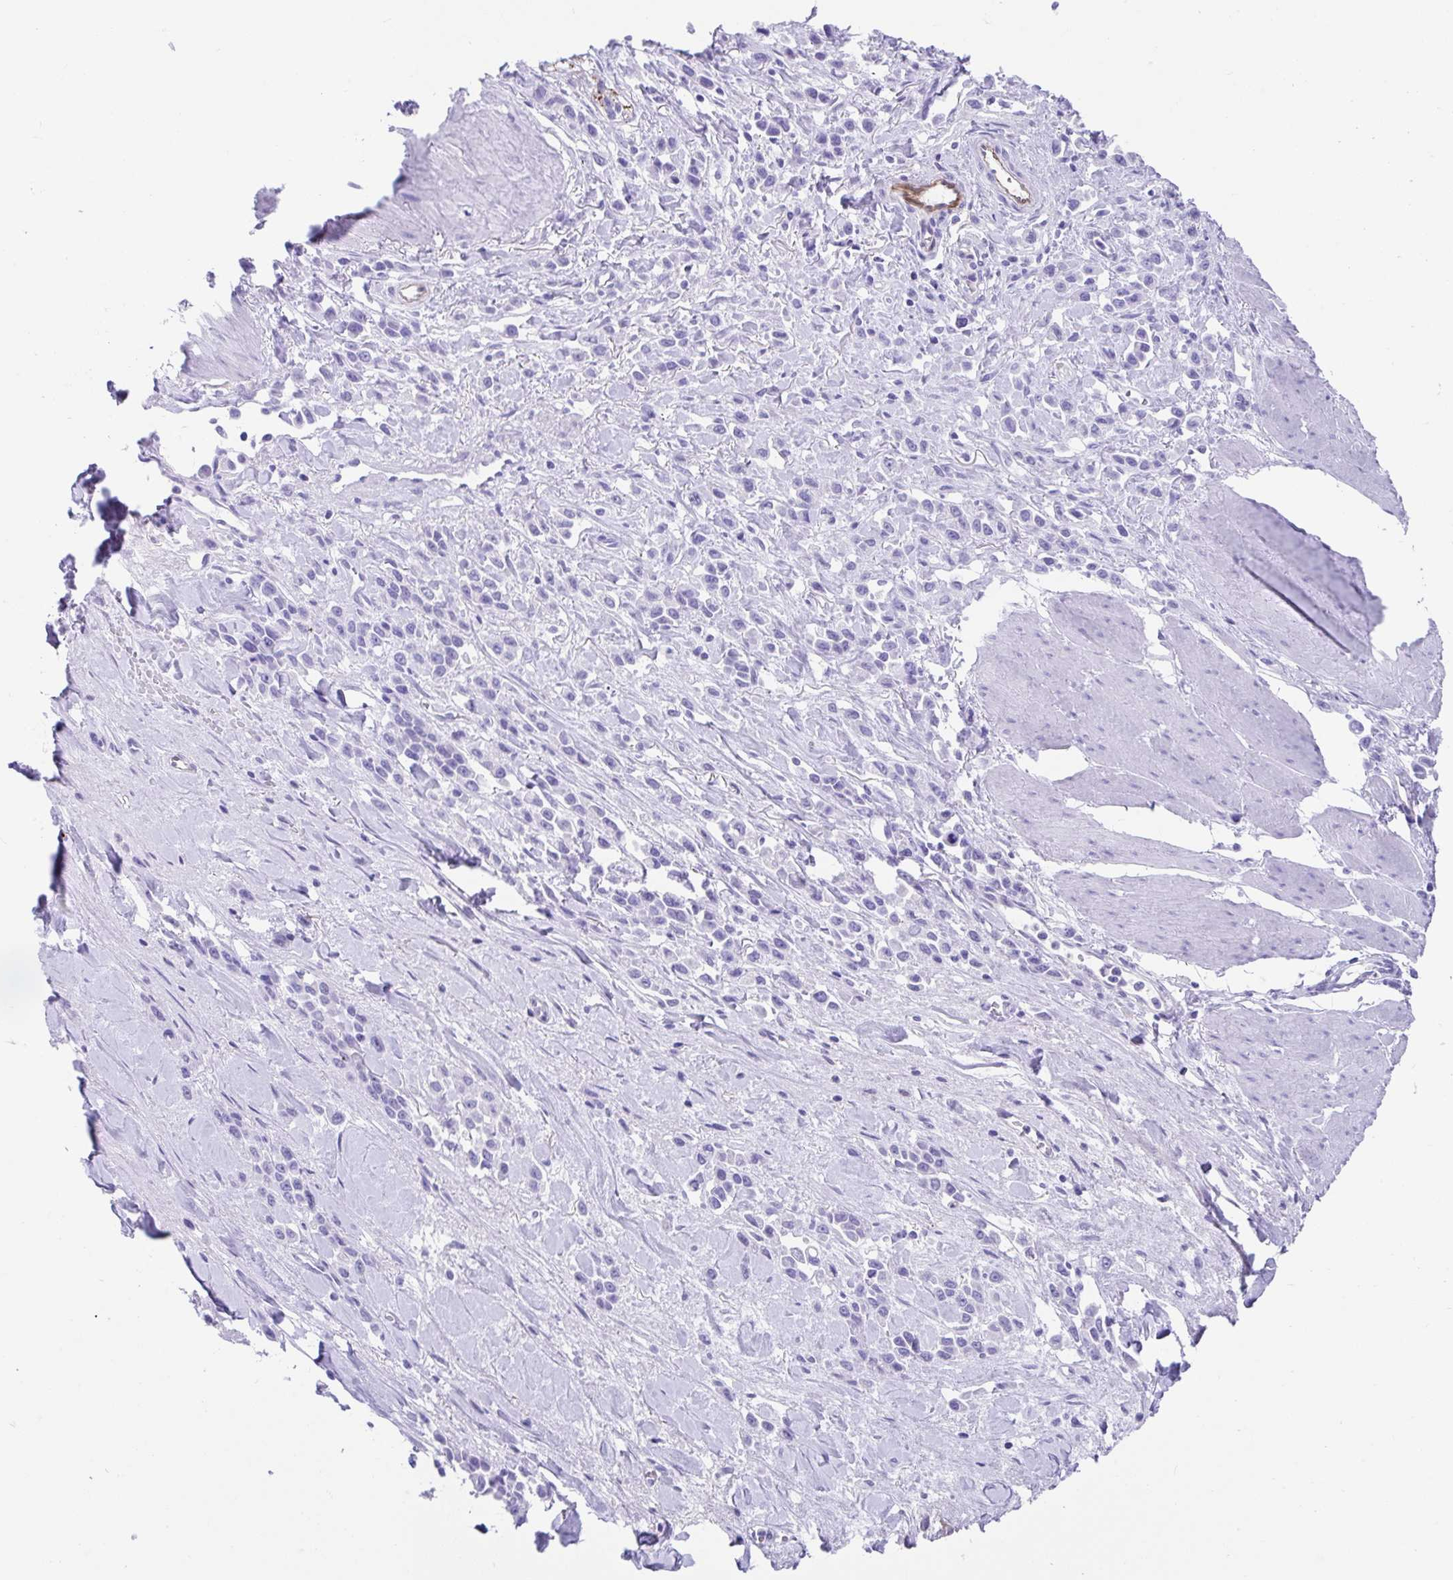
{"staining": {"intensity": "negative", "quantity": "none", "location": "none"}, "tissue": "stomach cancer", "cell_type": "Tumor cells", "image_type": "cancer", "snomed": [{"axis": "morphology", "description": "Adenocarcinoma, NOS"}, {"axis": "topography", "description": "Stomach"}], "caption": "High magnification brightfield microscopy of stomach cancer stained with DAB (3,3'-diaminobenzidine) (brown) and counterstained with hematoxylin (blue): tumor cells show no significant positivity.", "gene": "FAM107A", "patient": {"sex": "male", "age": 47}}